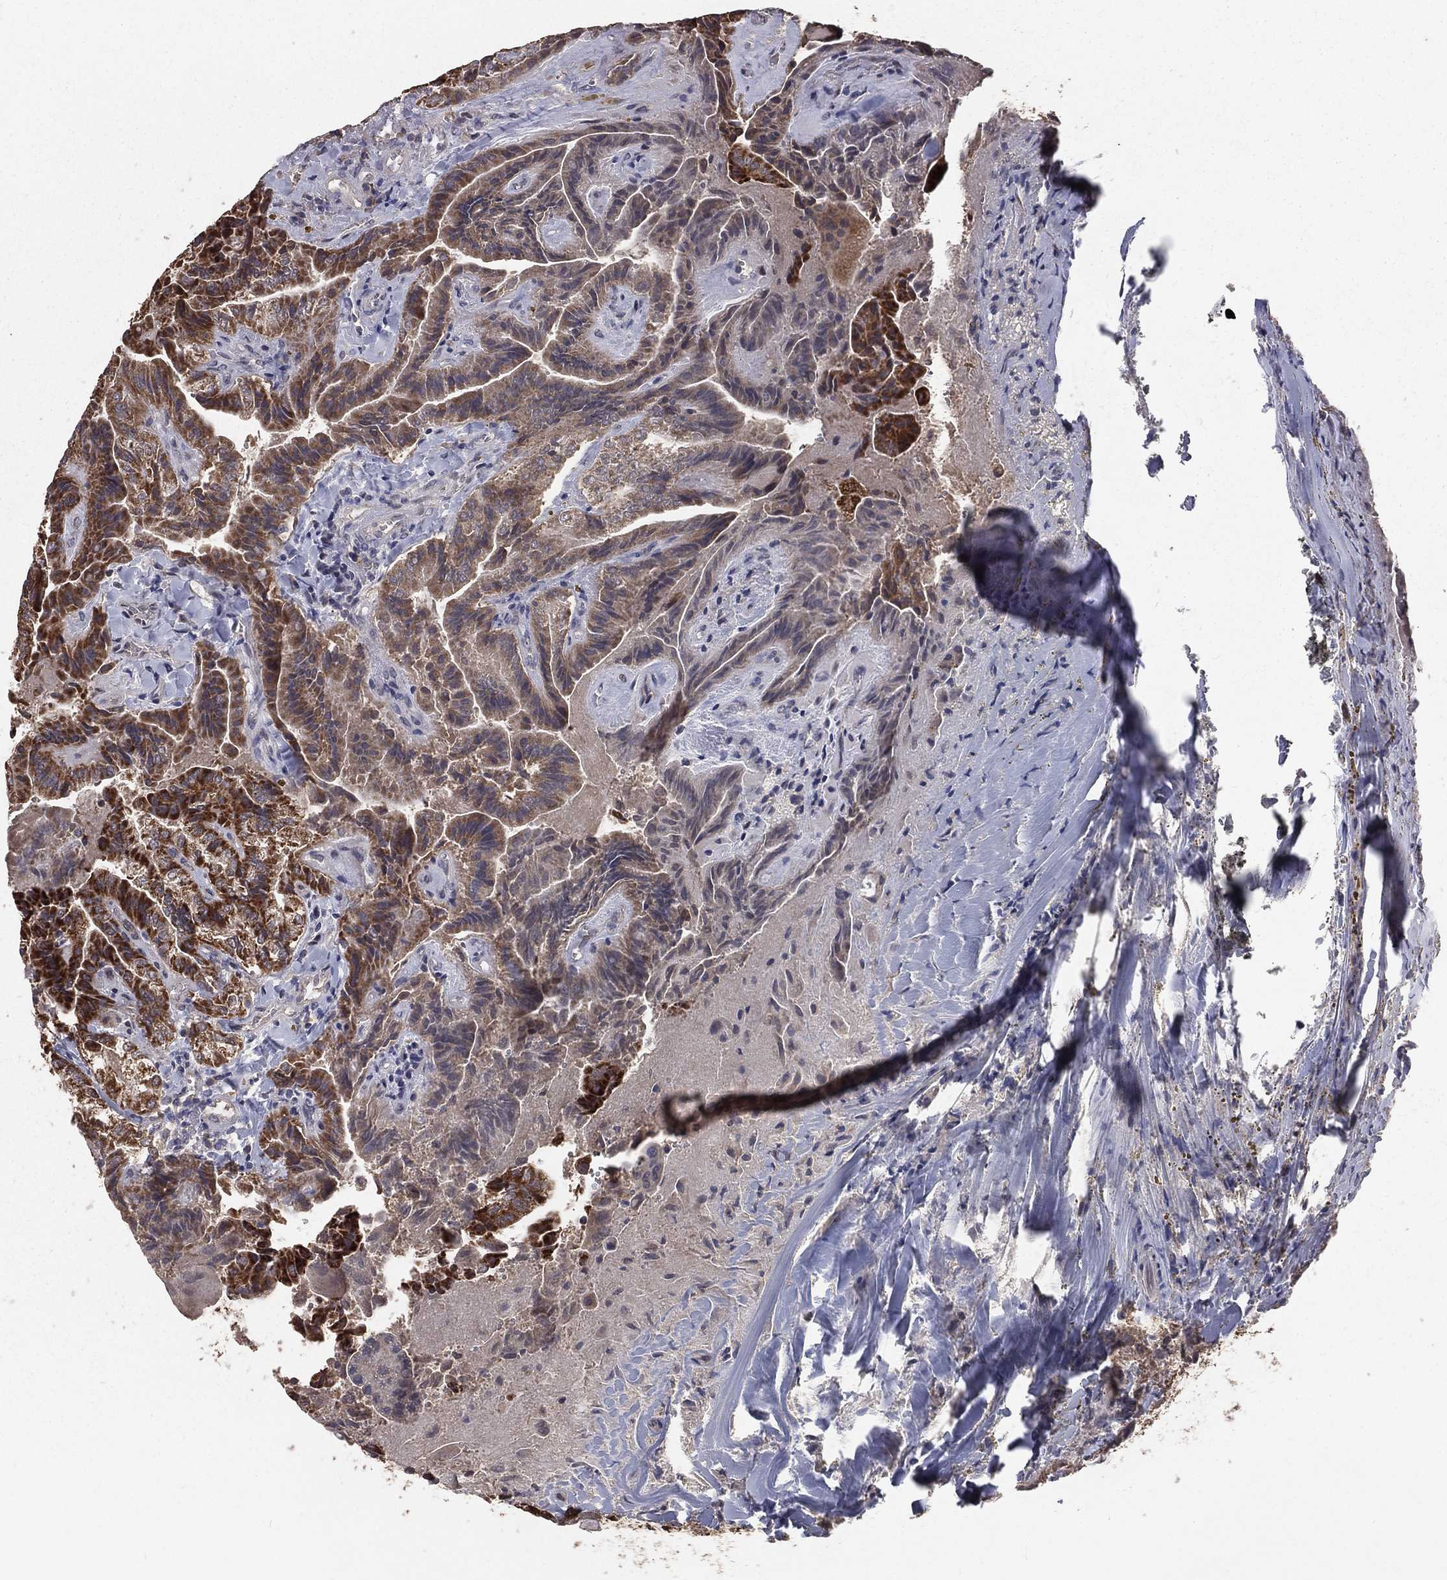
{"staining": {"intensity": "strong", "quantity": "25%-75%", "location": "cytoplasmic/membranous"}, "tissue": "thyroid cancer", "cell_type": "Tumor cells", "image_type": "cancer", "snomed": [{"axis": "morphology", "description": "Papillary adenocarcinoma, NOS"}, {"axis": "topography", "description": "Thyroid gland"}], "caption": "The micrograph reveals immunohistochemical staining of thyroid cancer. There is strong cytoplasmic/membranous staining is appreciated in about 25%-75% of tumor cells. The staining was performed using DAB (3,3'-diaminobenzidine), with brown indicating positive protein expression. Nuclei are stained blue with hematoxylin.", "gene": "MRPL46", "patient": {"sex": "female", "age": 68}}